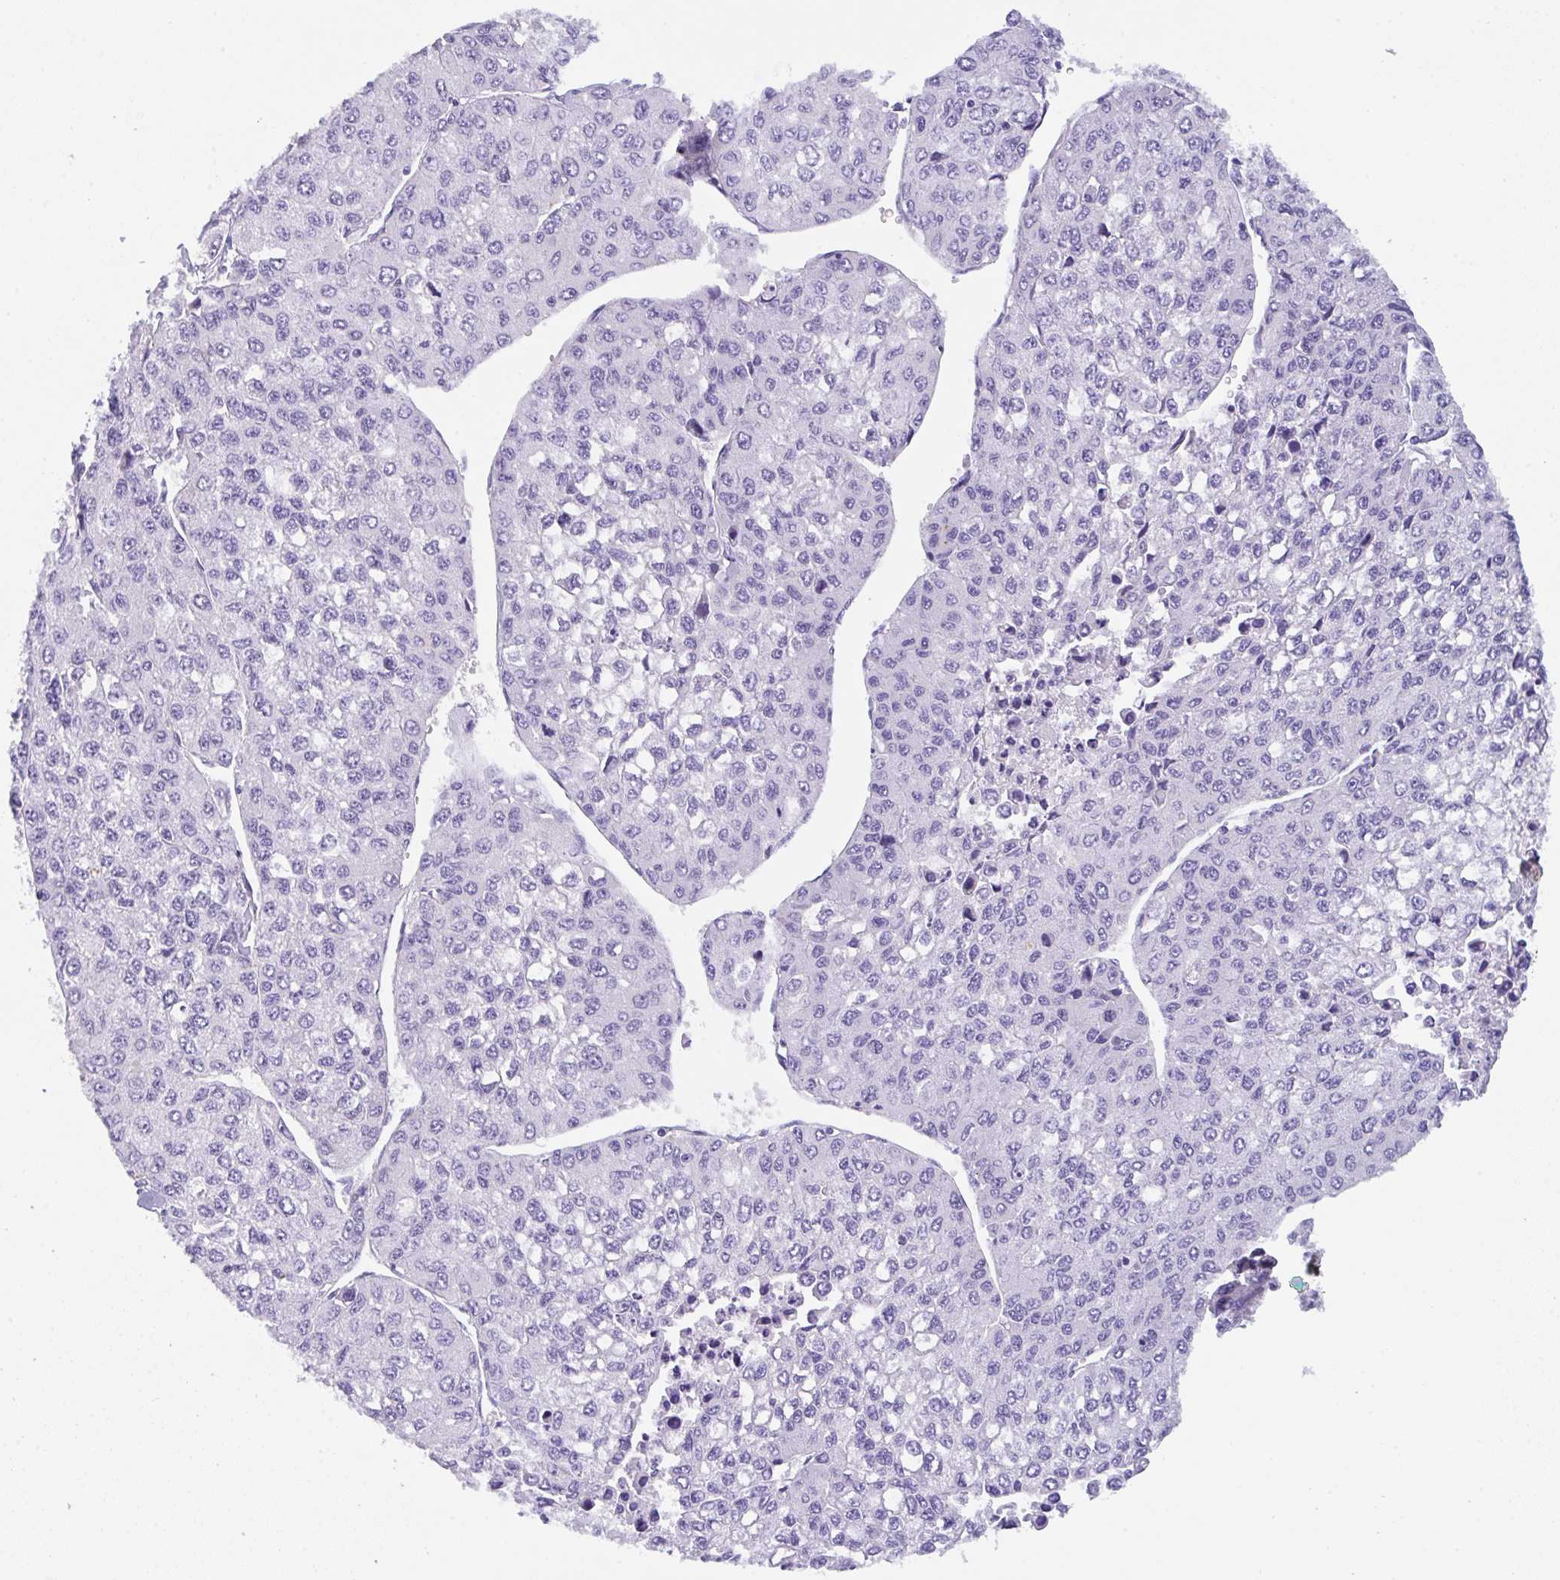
{"staining": {"intensity": "negative", "quantity": "none", "location": "none"}, "tissue": "liver cancer", "cell_type": "Tumor cells", "image_type": "cancer", "snomed": [{"axis": "morphology", "description": "Carcinoma, Hepatocellular, NOS"}, {"axis": "topography", "description": "Liver"}], "caption": "Immunohistochemical staining of human liver hepatocellular carcinoma exhibits no significant staining in tumor cells.", "gene": "TRAF4", "patient": {"sex": "female", "age": 66}}